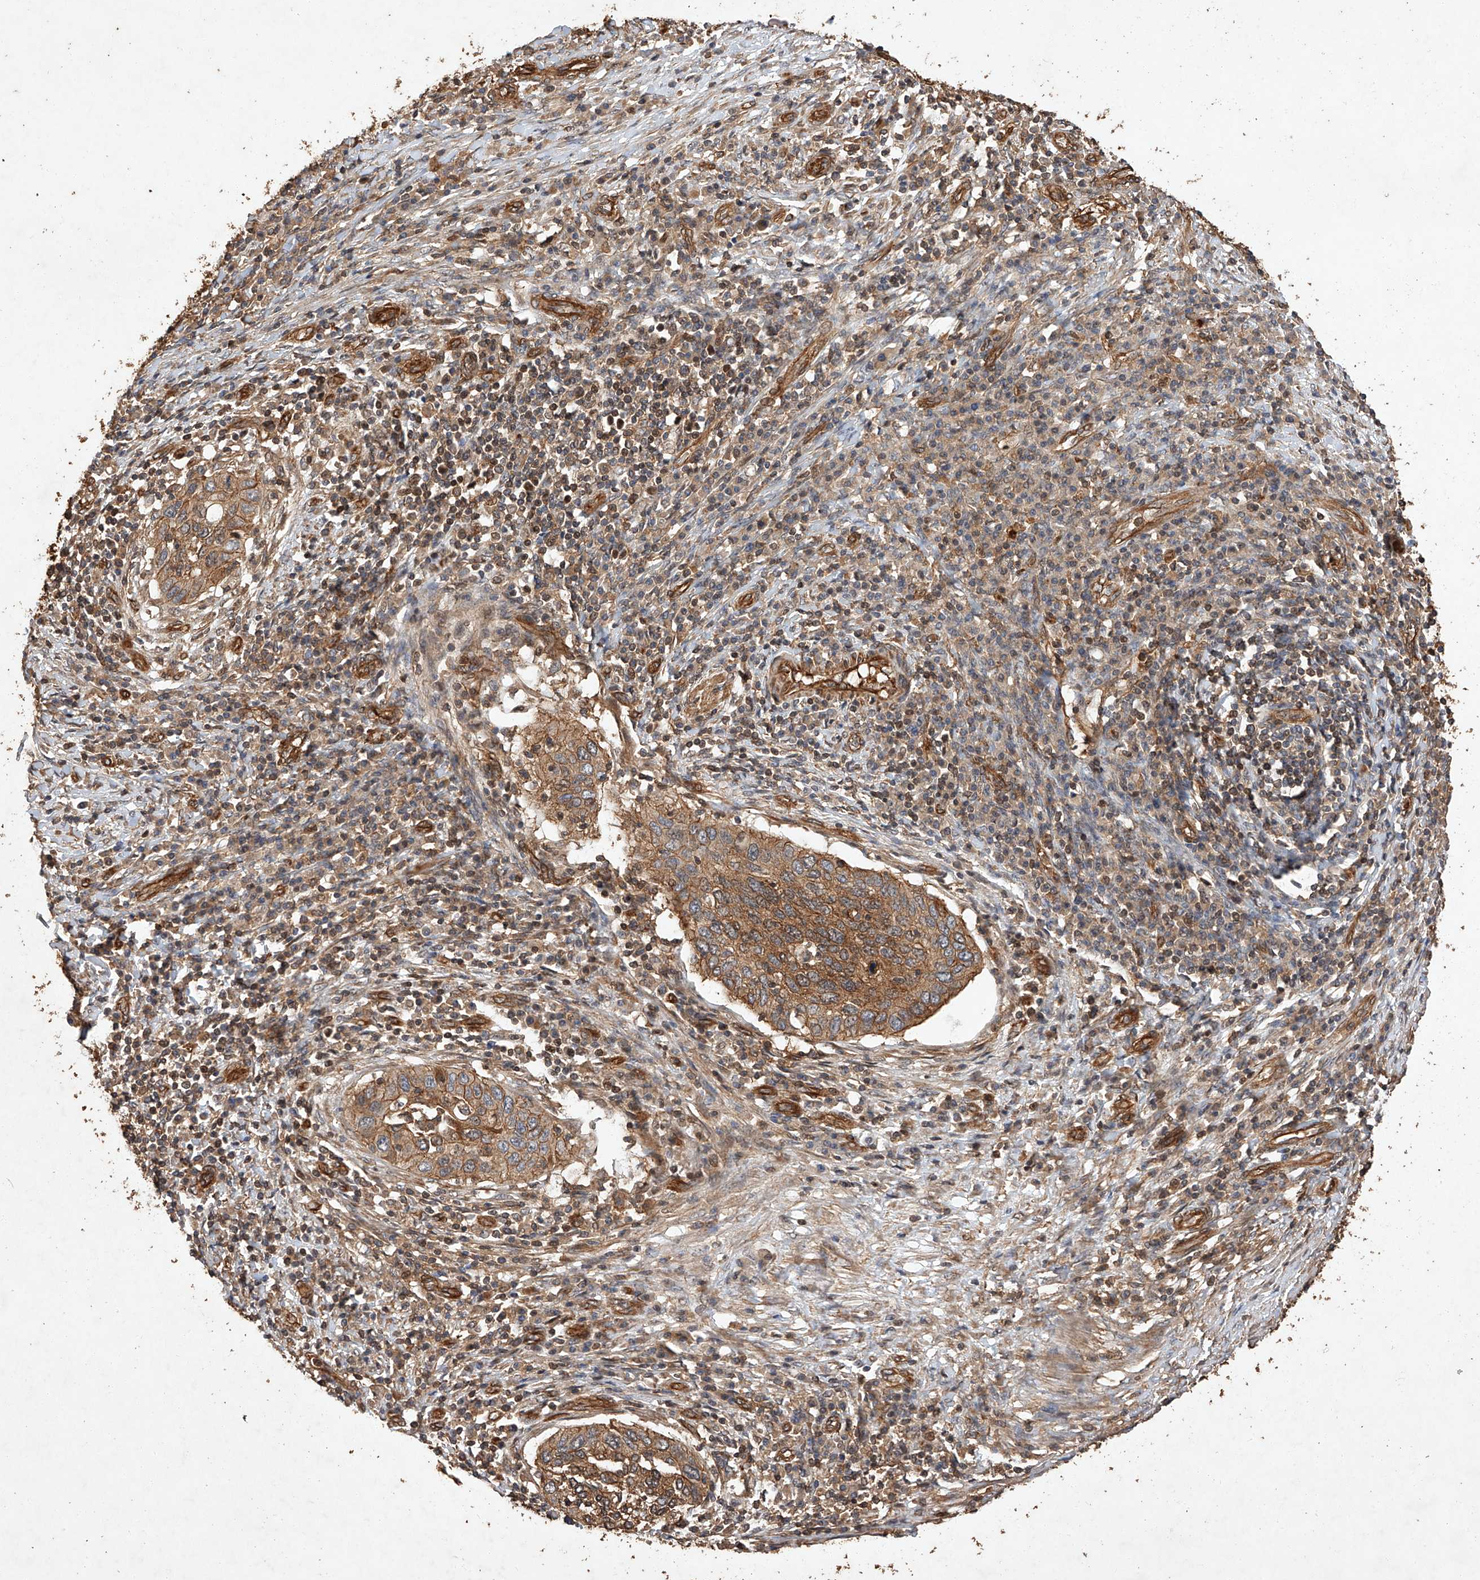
{"staining": {"intensity": "moderate", "quantity": ">75%", "location": "cytoplasmic/membranous"}, "tissue": "cervical cancer", "cell_type": "Tumor cells", "image_type": "cancer", "snomed": [{"axis": "morphology", "description": "Squamous cell carcinoma, NOS"}, {"axis": "topography", "description": "Cervix"}], "caption": "Squamous cell carcinoma (cervical) stained for a protein (brown) demonstrates moderate cytoplasmic/membranous positive expression in about >75% of tumor cells.", "gene": "GHDC", "patient": {"sex": "female", "age": 38}}